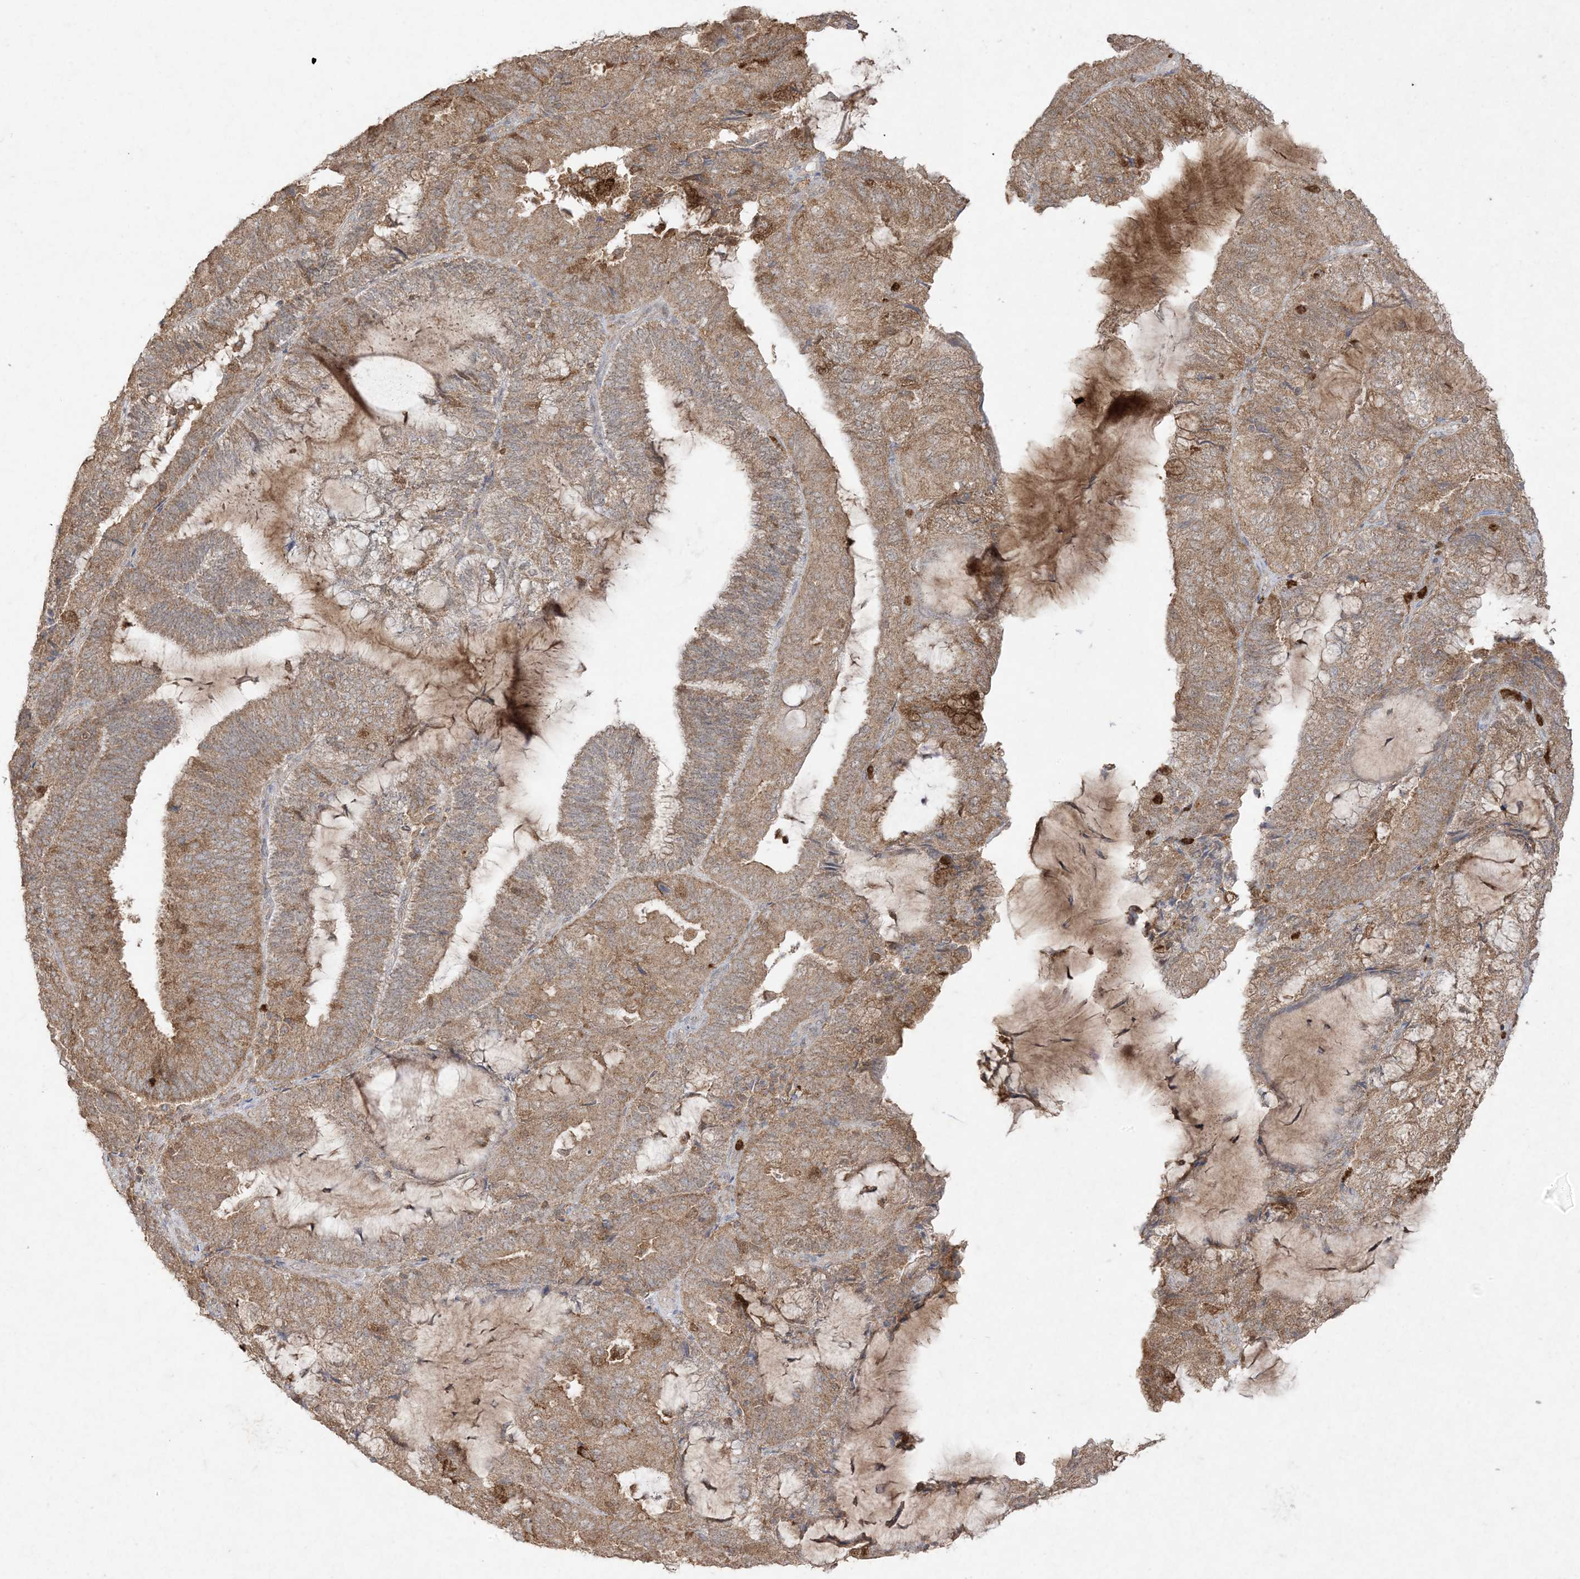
{"staining": {"intensity": "moderate", "quantity": ">75%", "location": "cytoplasmic/membranous"}, "tissue": "endometrial cancer", "cell_type": "Tumor cells", "image_type": "cancer", "snomed": [{"axis": "morphology", "description": "Adenocarcinoma, NOS"}, {"axis": "topography", "description": "Endometrium"}], "caption": "DAB immunohistochemical staining of human endometrial cancer shows moderate cytoplasmic/membranous protein positivity in approximately >75% of tumor cells.", "gene": "UBE2C", "patient": {"sex": "female", "age": 81}}